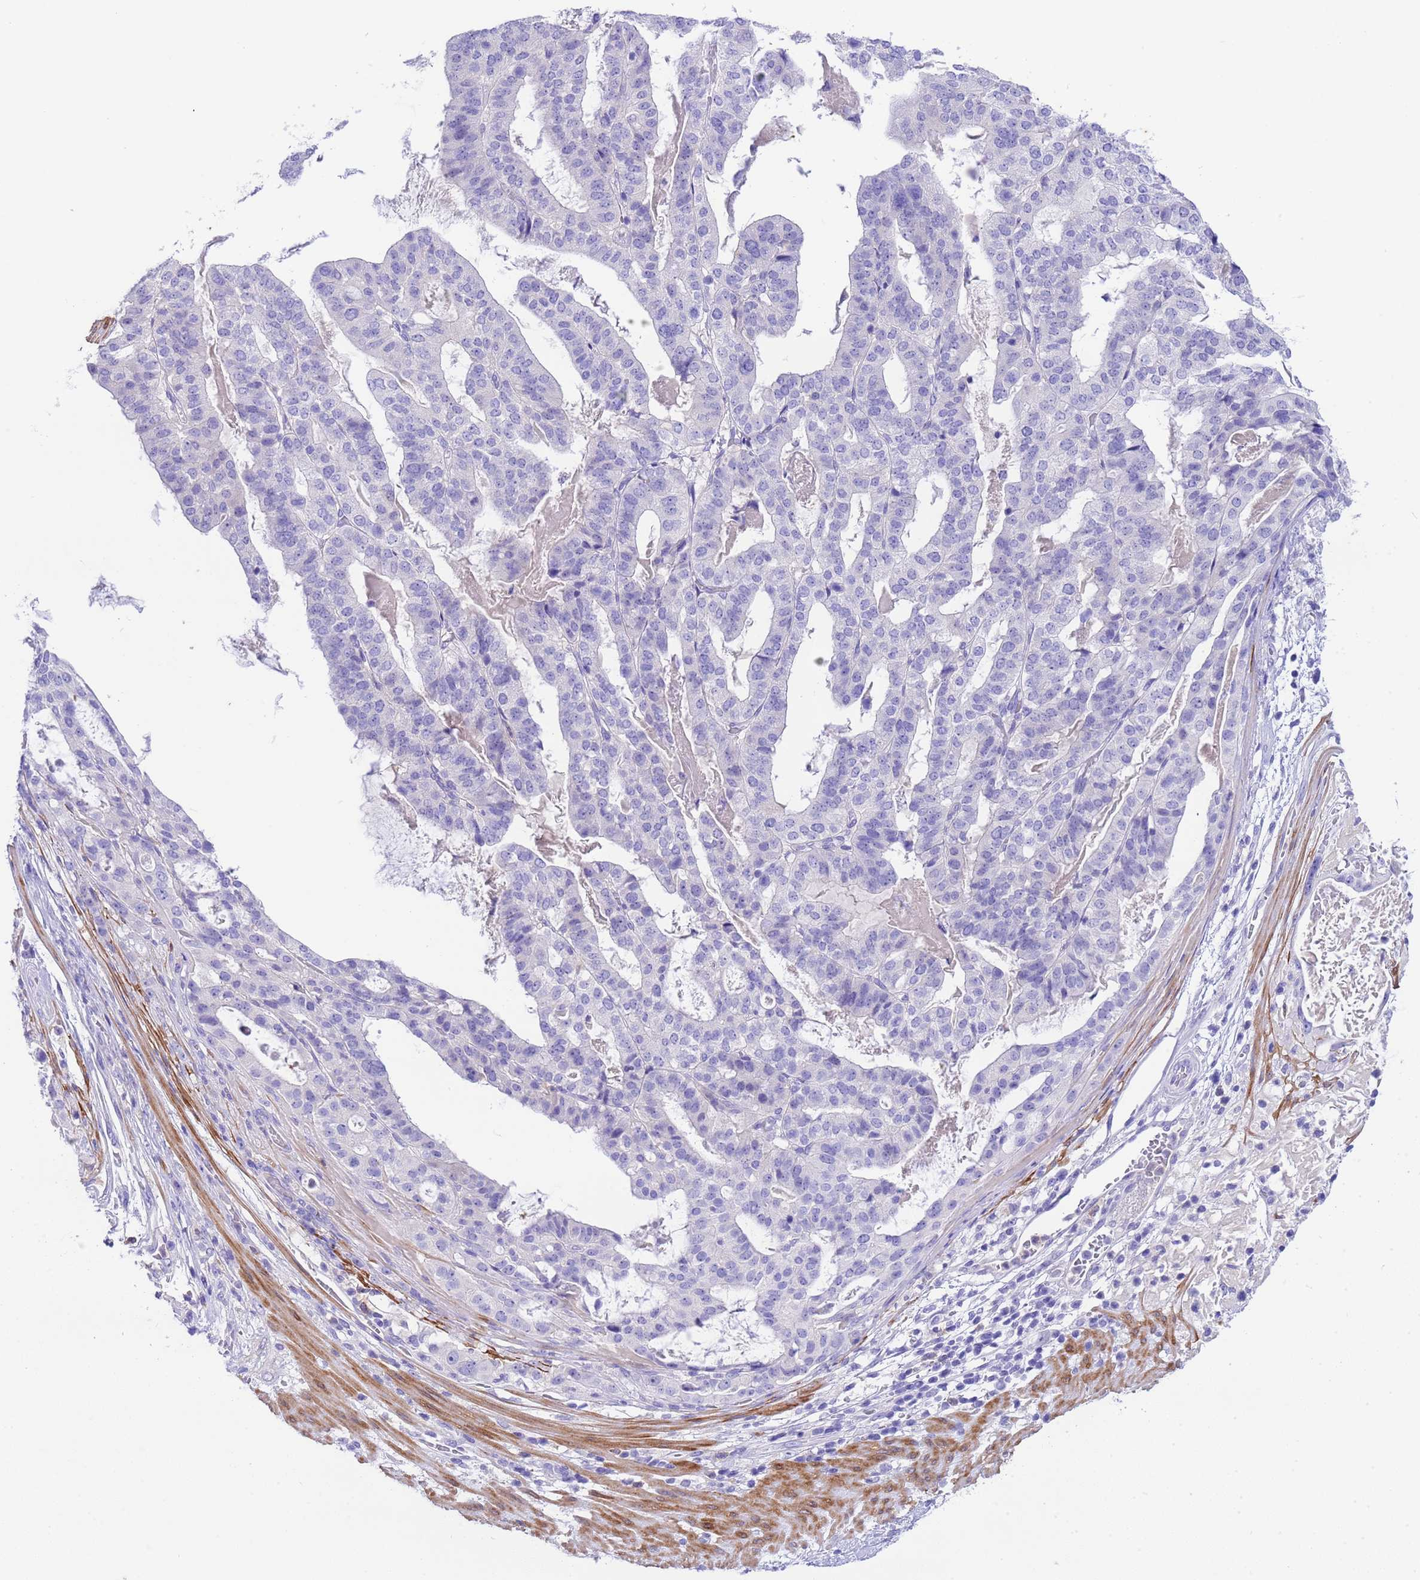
{"staining": {"intensity": "negative", "quantity": "none", "location": "none"}, "tissue": "stomach cancer", "cell_type": "Tumor cells", "image_type": "cancer", "snomed": [{"axis": "morphology", "description": "Adenocarcinoma, NOS"}, {"axis": "topography", "description": "Stomach"}], "caption": "High magnification brightfield microscopy of adenocarcinoma (stomach) stained with DAB (brown) and counterstained with hematoxylin (blue): tumor cells show no significant expression.", "gene": "USP38", "patient": {"sex": "male", "age": 48}}